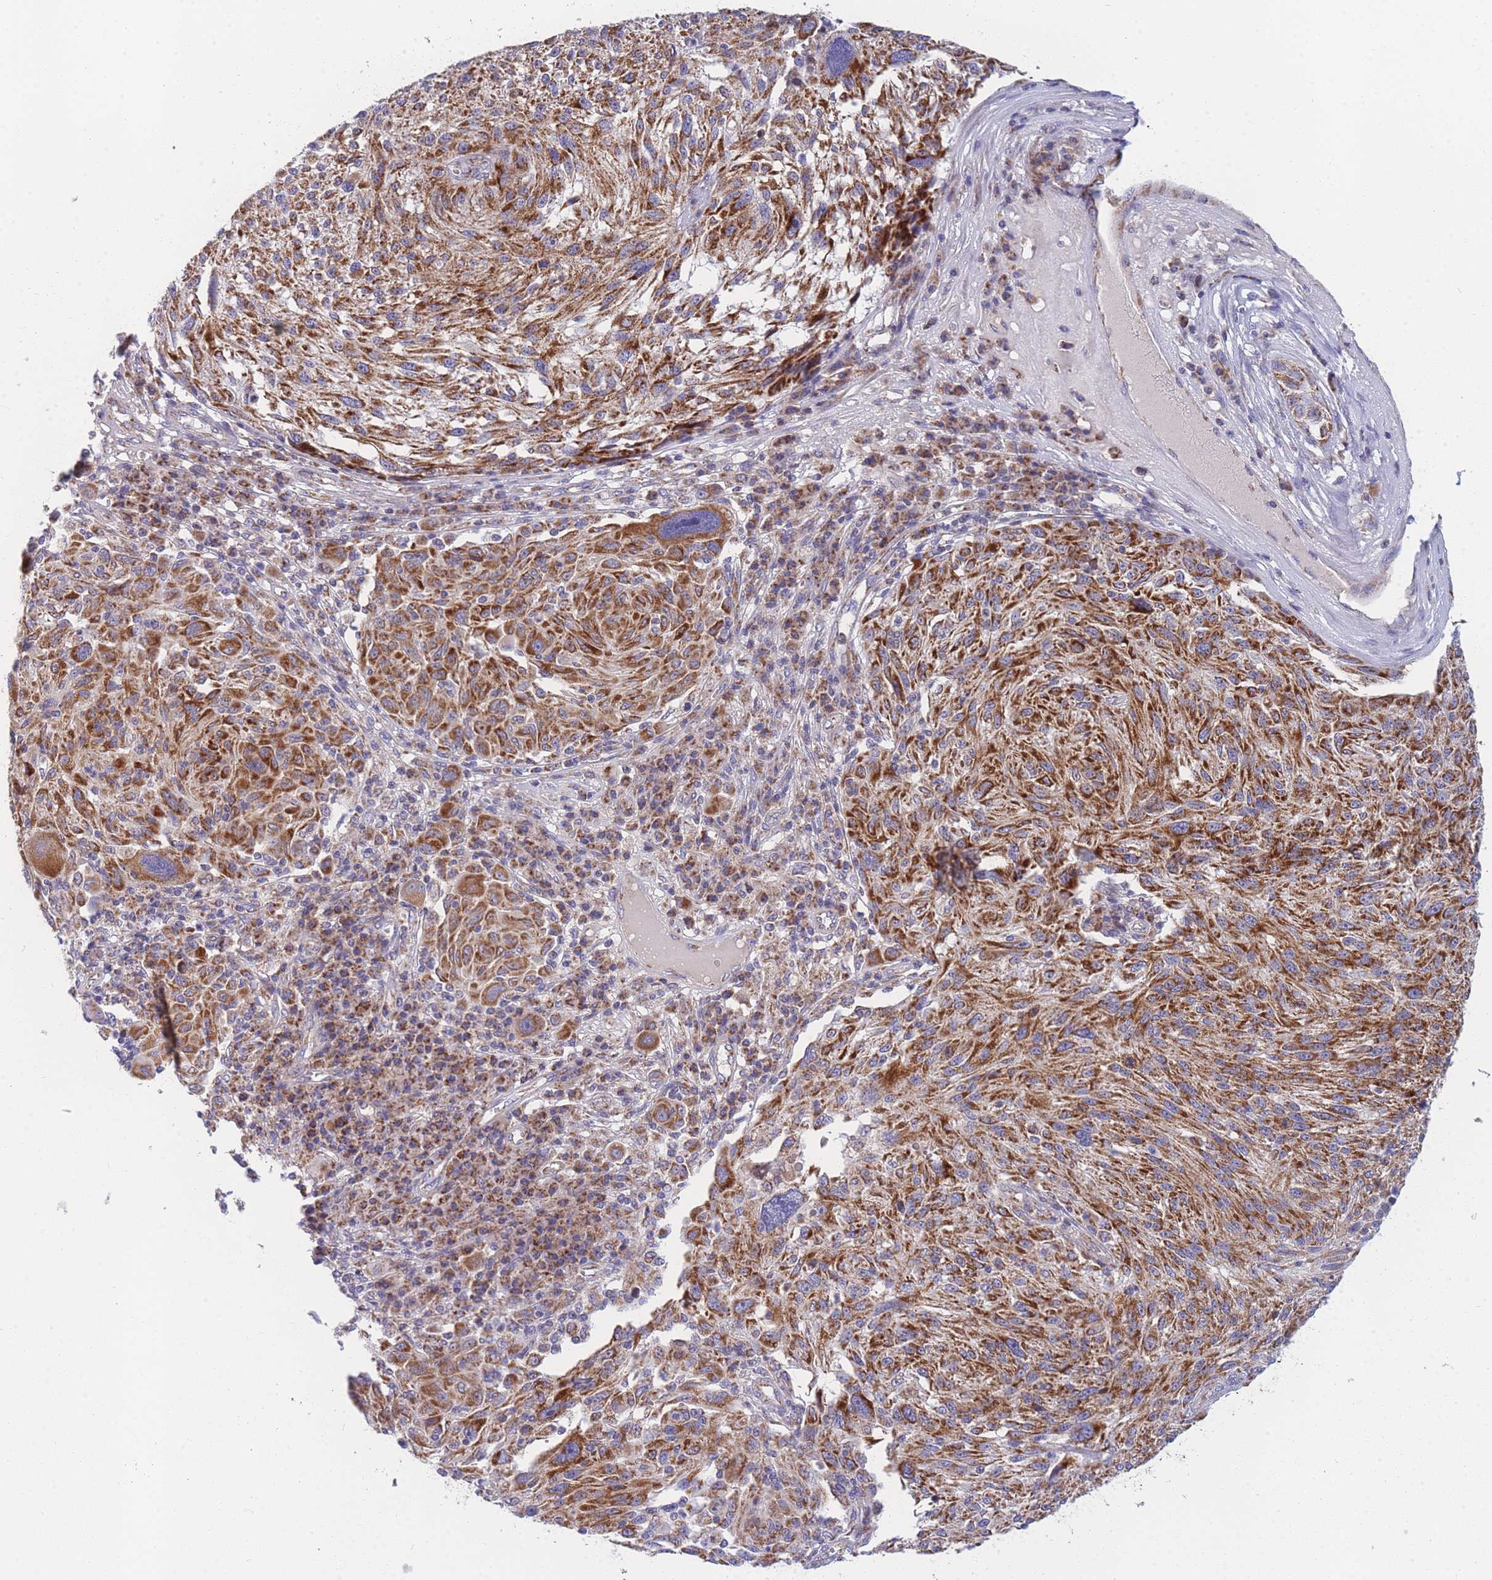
{"staining": {"intensity": "strong", "quantity": ">75%", "location": "cytoplasmic/membranous"}, "tissue": "melanoma", "cell_type": "Tumor cells", "image_type": "cancer", "snomed": [{"axis": "morphology", "description": "Malignant melanoma, NOS"}, {"axis": "topography", "description": "Skin"}], "caption": "Tumor cells reveal high levels of strong cytoplasmic/membranous expression in about >75% of cells in malignant melanoma.", "gene": "MRPS11", "patient": {"sex": "male", "age": 53}}